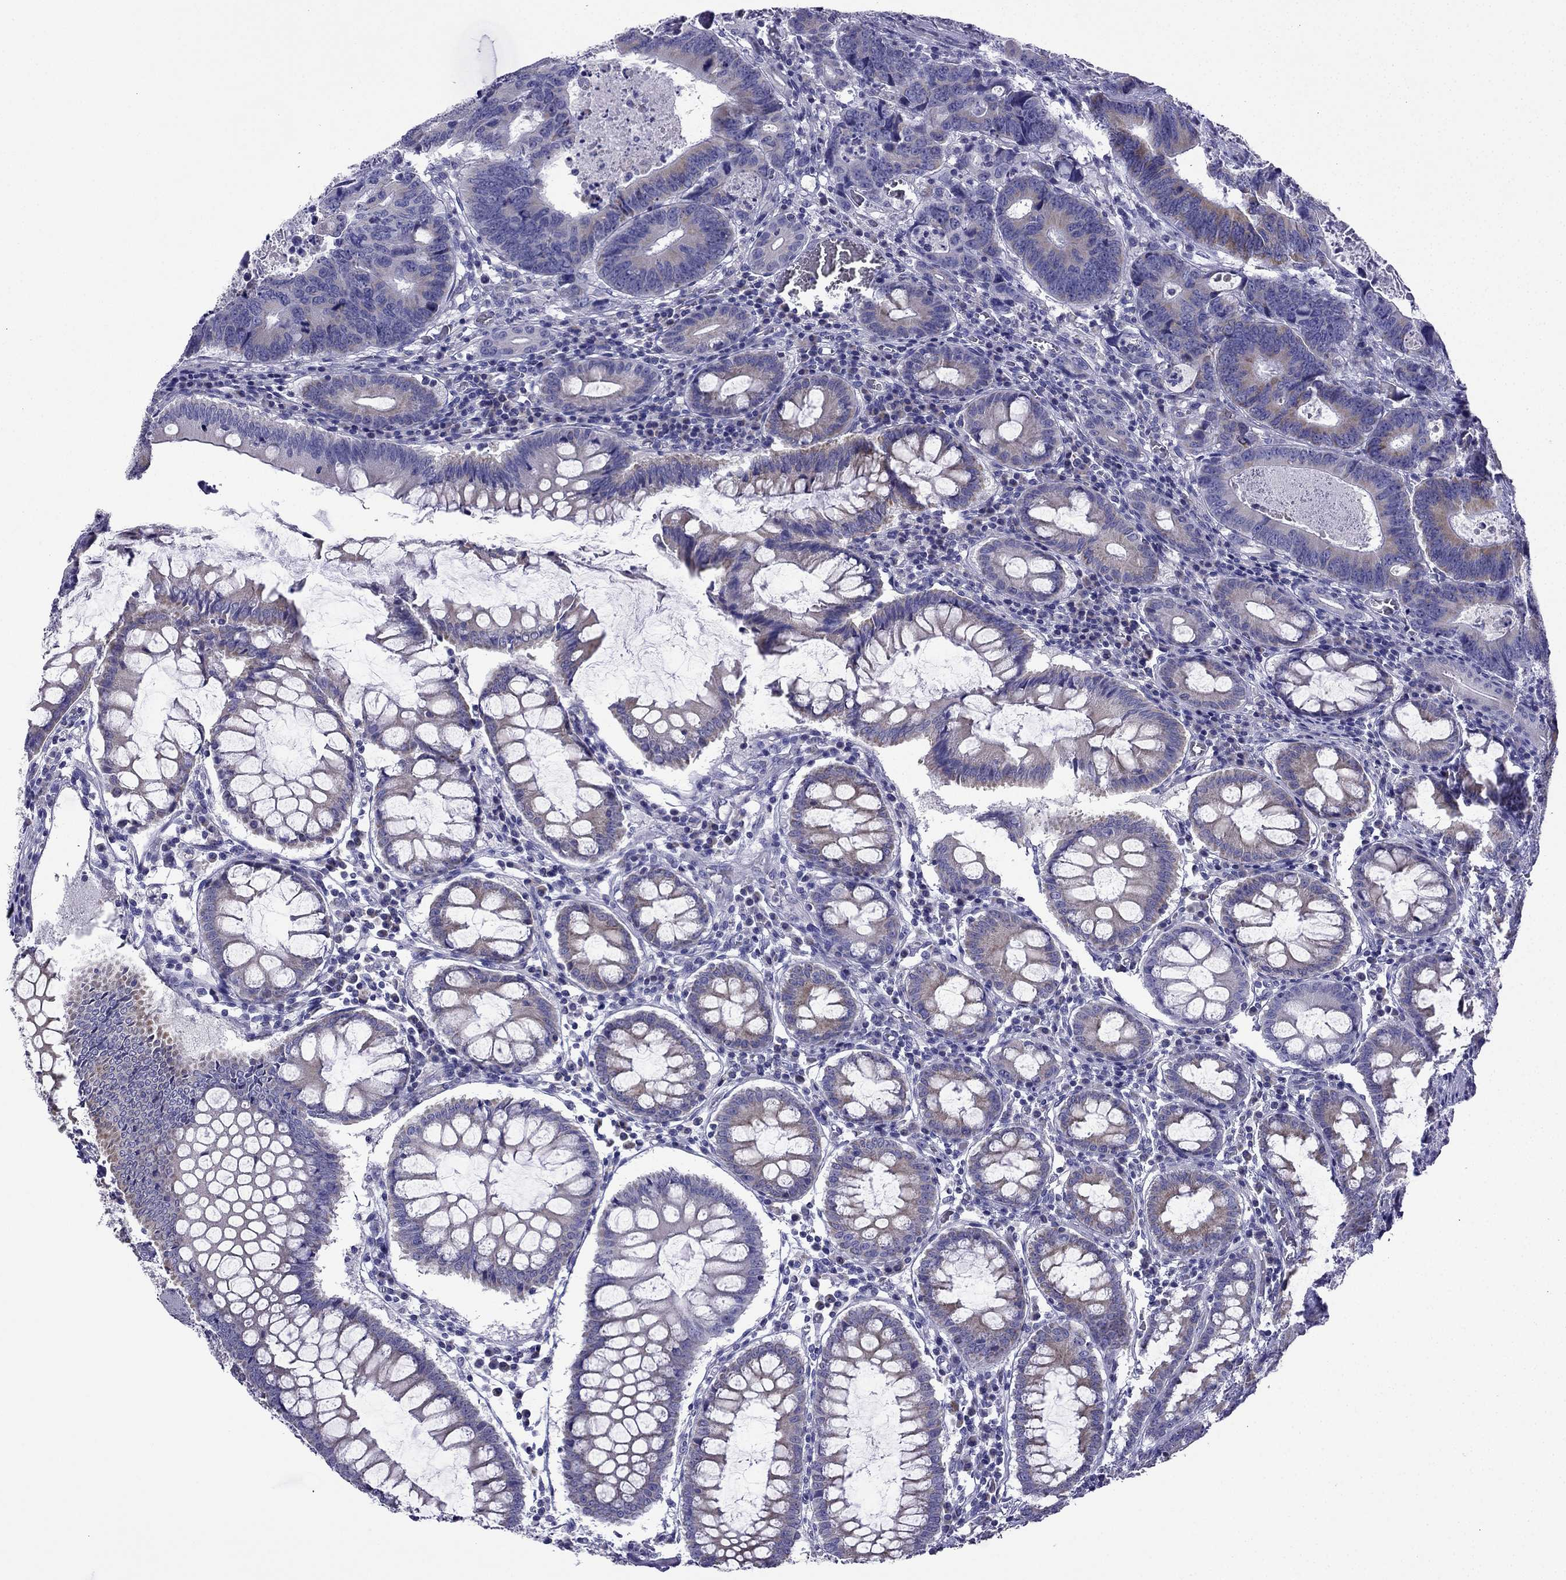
{"staining": {"intensity": "weak", "quantity": ">75%", "location": "cytoplasmic/membranous"}, "tissue": "colorectal cancer", "cell_type": "Tumor cells", "image_type": "cancer", "snomed": [{"axis": "morphology", "description": "Adenocarcinoma, NOS"}, {"axis": "topography", "description": "Colon"}], "caption": "IHC (DAB) staining of colorectal adenocarcinoma reveals weak cytoplasmic/membranous protein staining in approximately >75% of tumor cells.", "gene": "KIF5A", "patient": {"sex": "female", "age": 82}}